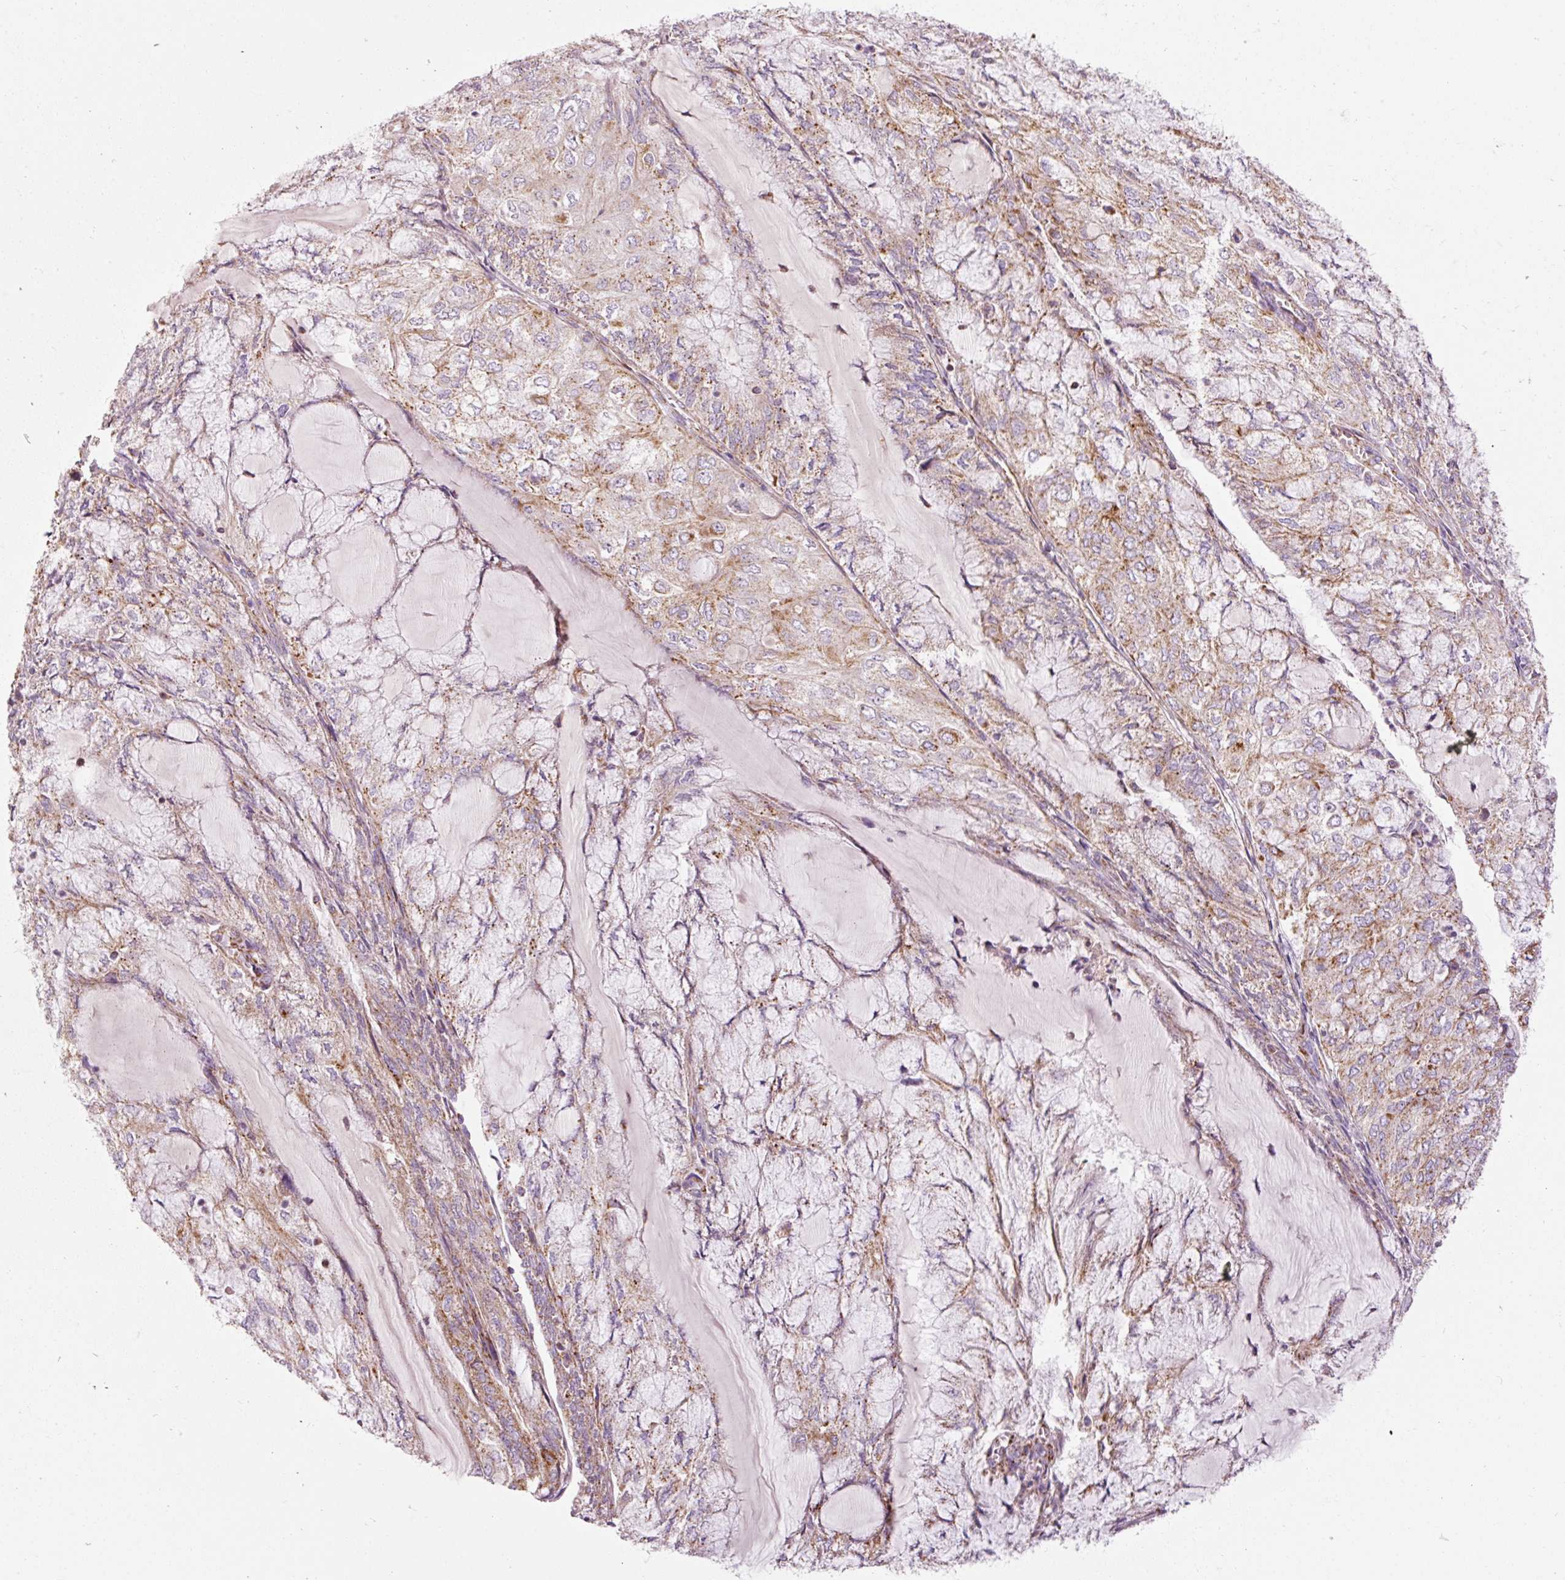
{"staining": {"intensity": "moderate", "quantity": "25%-75%", "location": "cytoplasmic/membranous"}, "tissue": "endometrial cancer", "cell_type": "Tumor cells", "image_type": "cancer", "snomed": [{"axis": "morphology", "description": "Adenocarcinoma, NOS"}, {"axis": "topography", "description": "Endometrium"}], "caption": "Tumor cells show medium levels of moderate cytoplasmic/membranous staining in approximately 25%-75% of cells in human endometrial cancer.", "gene": "NDUFB4", "patient": {"sex": "female", "age": 81}}